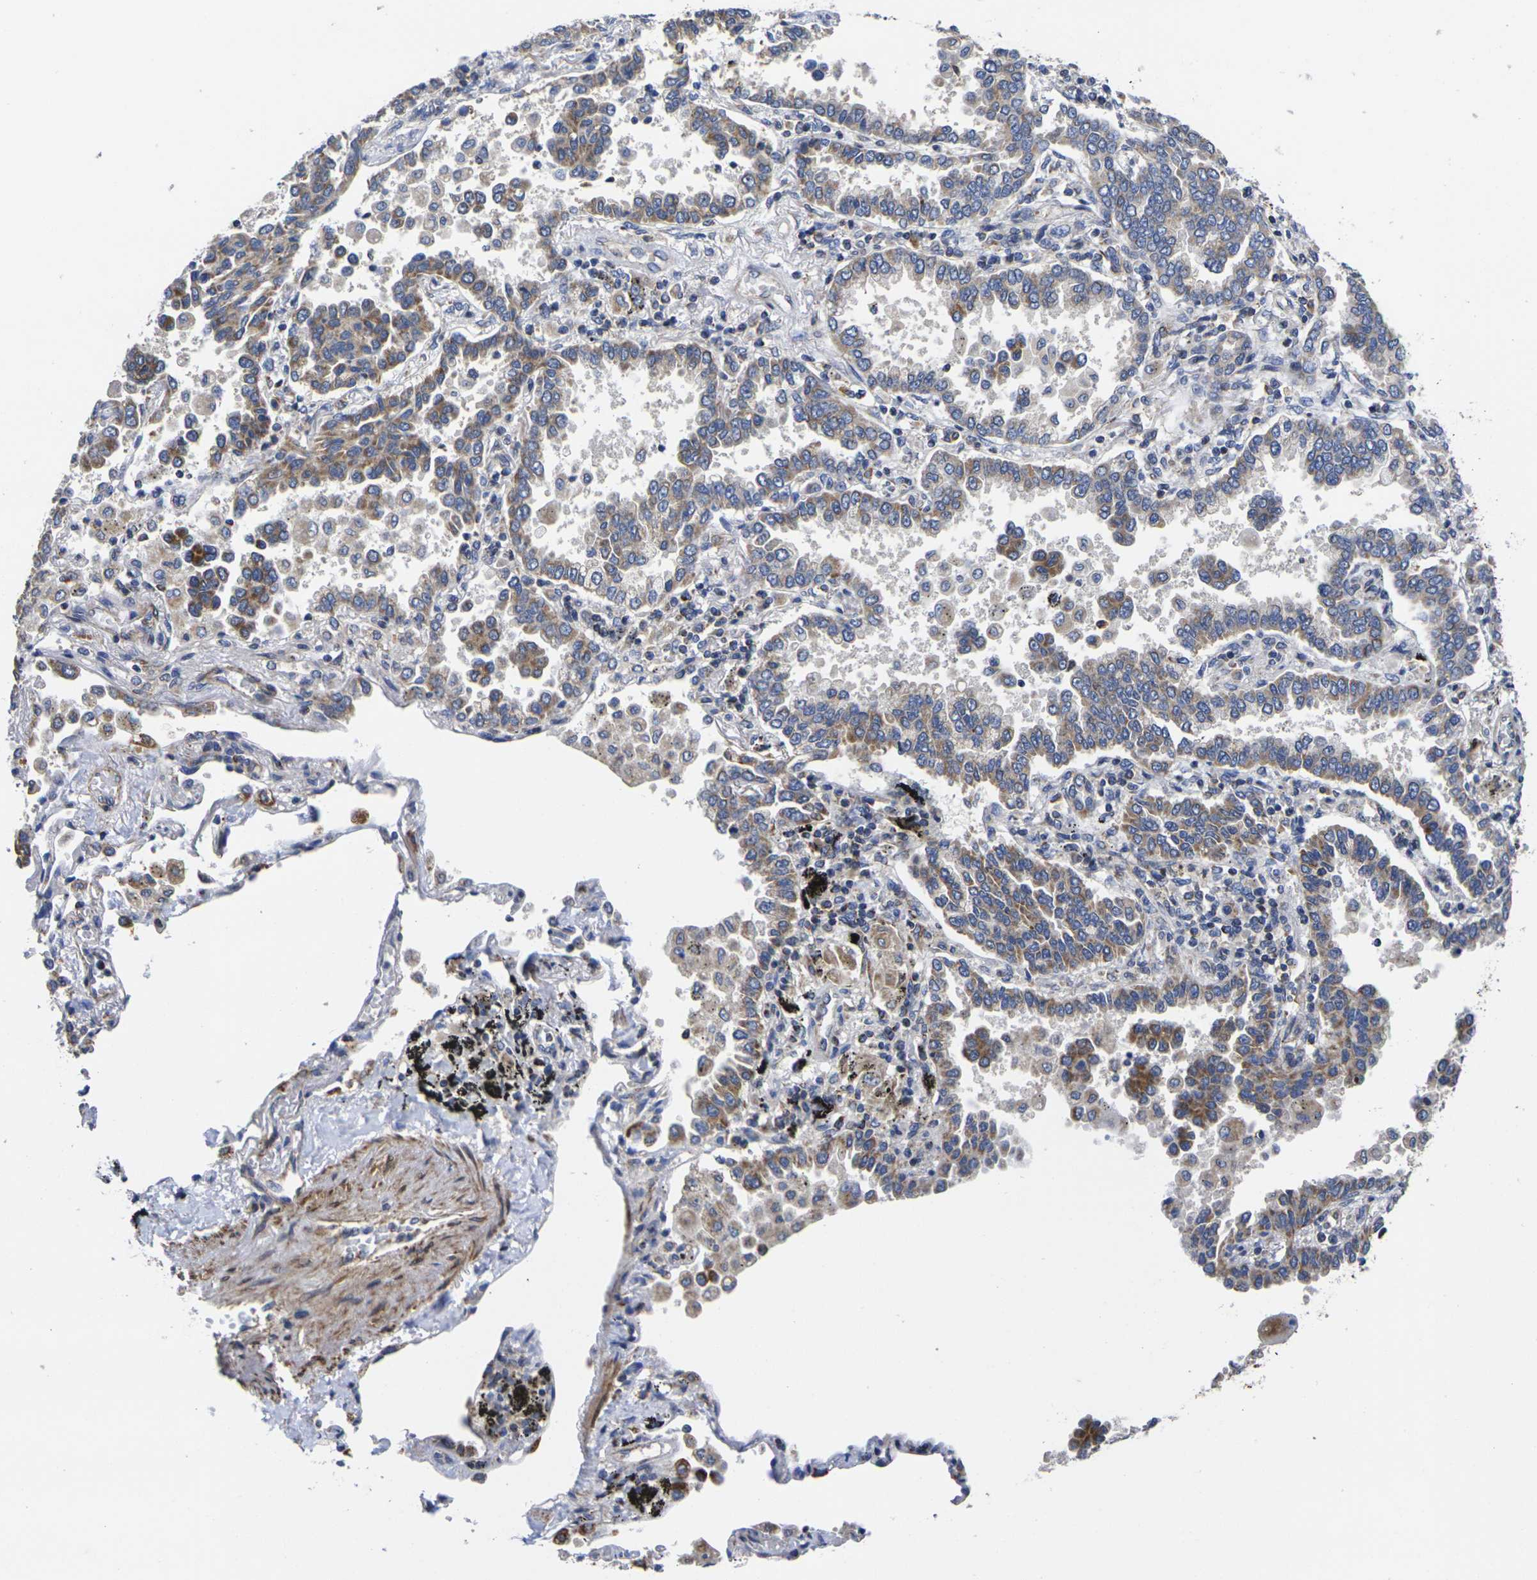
{"staining": {"intensity": "moderate", "quantity": ">75%", "location": "cytoplasmic/membranous"}, "tissue": "lung cancer", "cell_type": "Tumor cells", "image_type": "cancer", "snomed": [{"axis": "morphology", "description": "Normal tissue, NOS"}, {"axis": "morphology", "description": "Adenocarcinoma, NOS"}, {"axis": "topography", "description": "Lung"}], "caption": "The micrograph exhibits immunohistochemical staining of lung cancer. There is moderate cytoplasmic/membranous expression is seen in approximately >75% of tumor cells.", "gene": "P2RY11", "patient": {"sex": "male", "age": 59}}